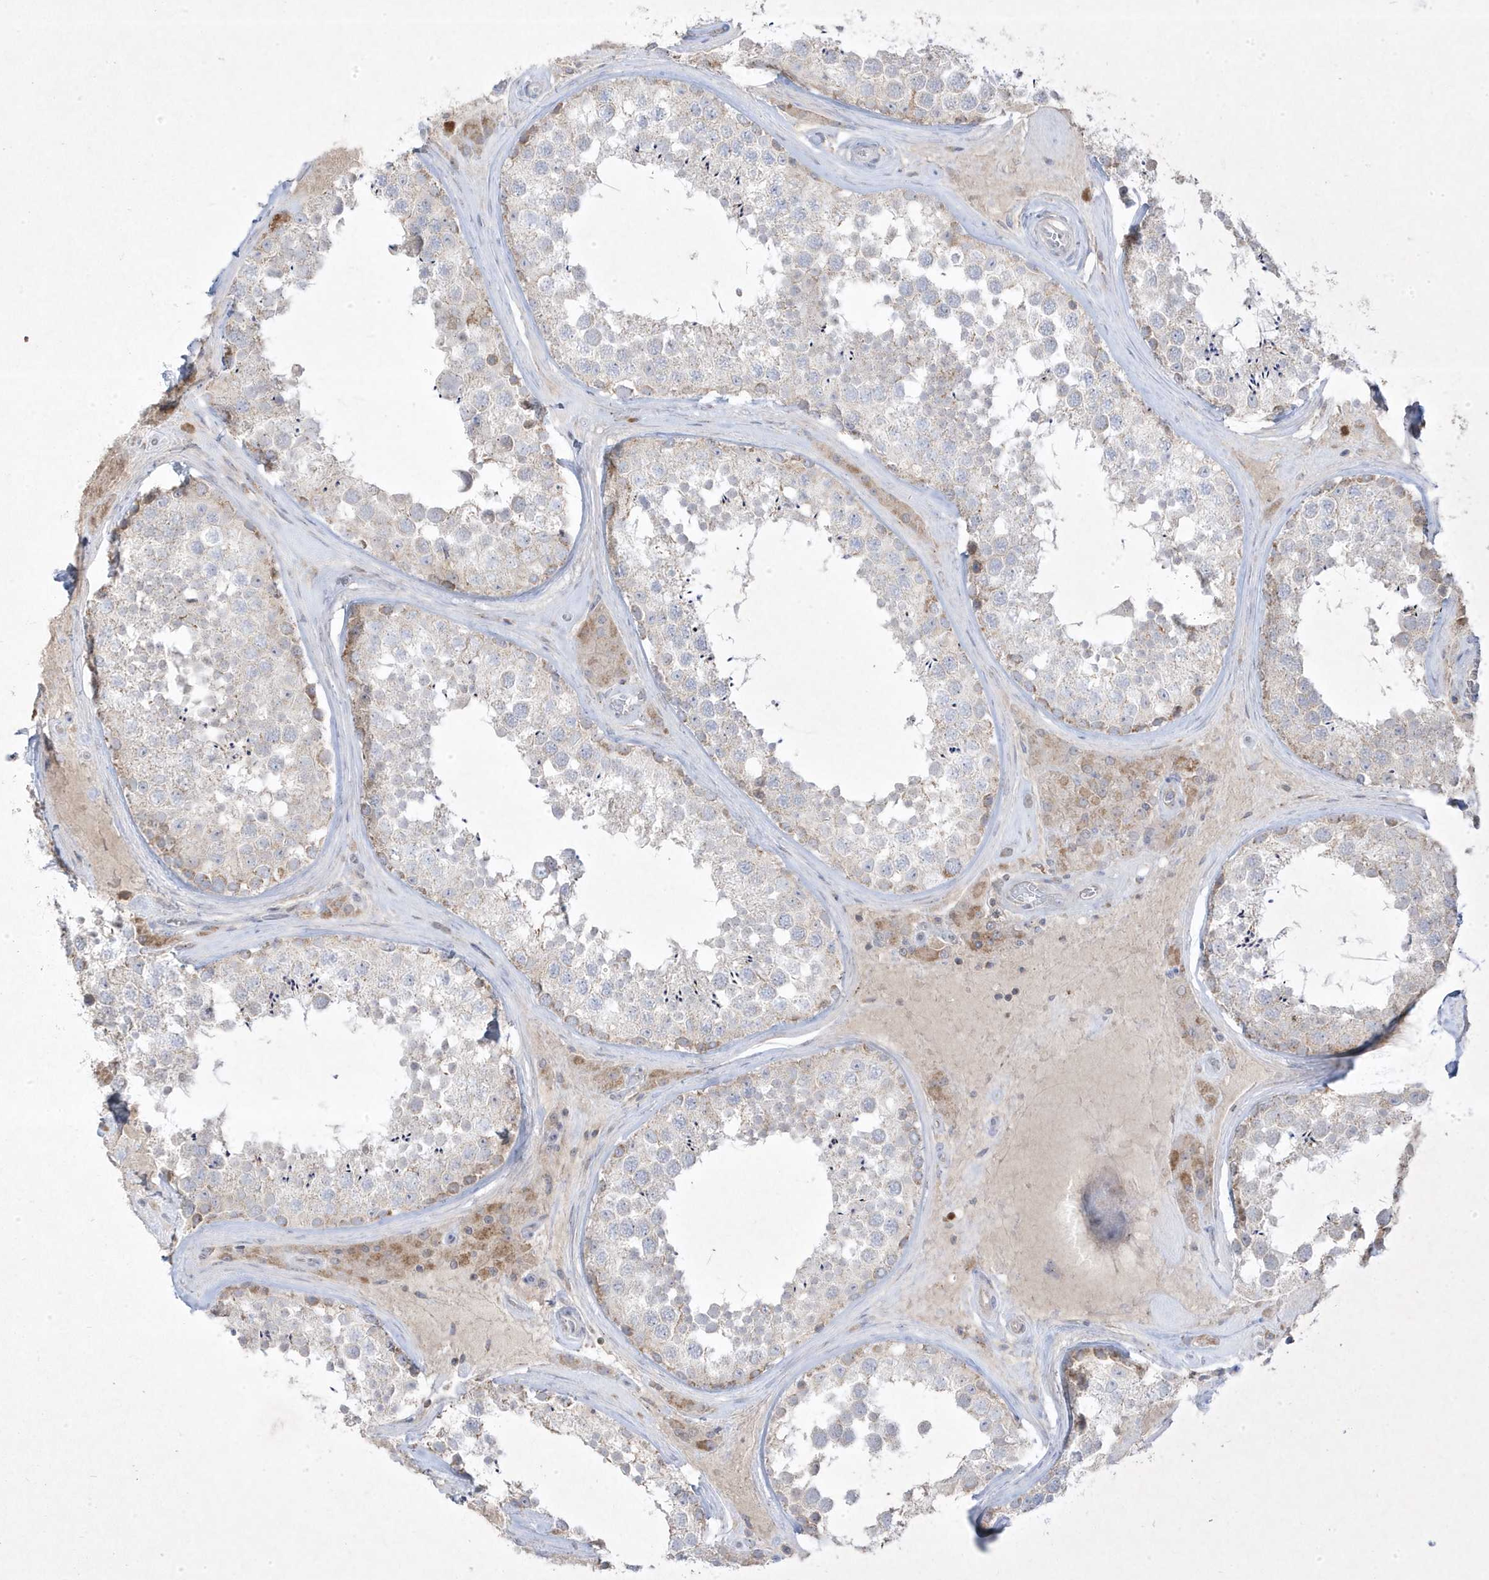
{"staining": {"intensity": "moderate", "quantity": "<25%", "location": "cytoplasmic/membranous"}, "tissue": "testis", "cell_type": "Cells in seminiferous ducts", "image_type": "normal", "snomed": [{"axis": "morphology", "description": "Normal tissue, NOS"}, {"axis": "topography", "description": "Testis"}], "caption": "Moderate cytoplasmic/membranous expression is present in about <25% of cells in seminiferous ducts in unremarkable testis.", "gene": "ADAMTSL3", "patient": {"sex": "male", "age": 46}}